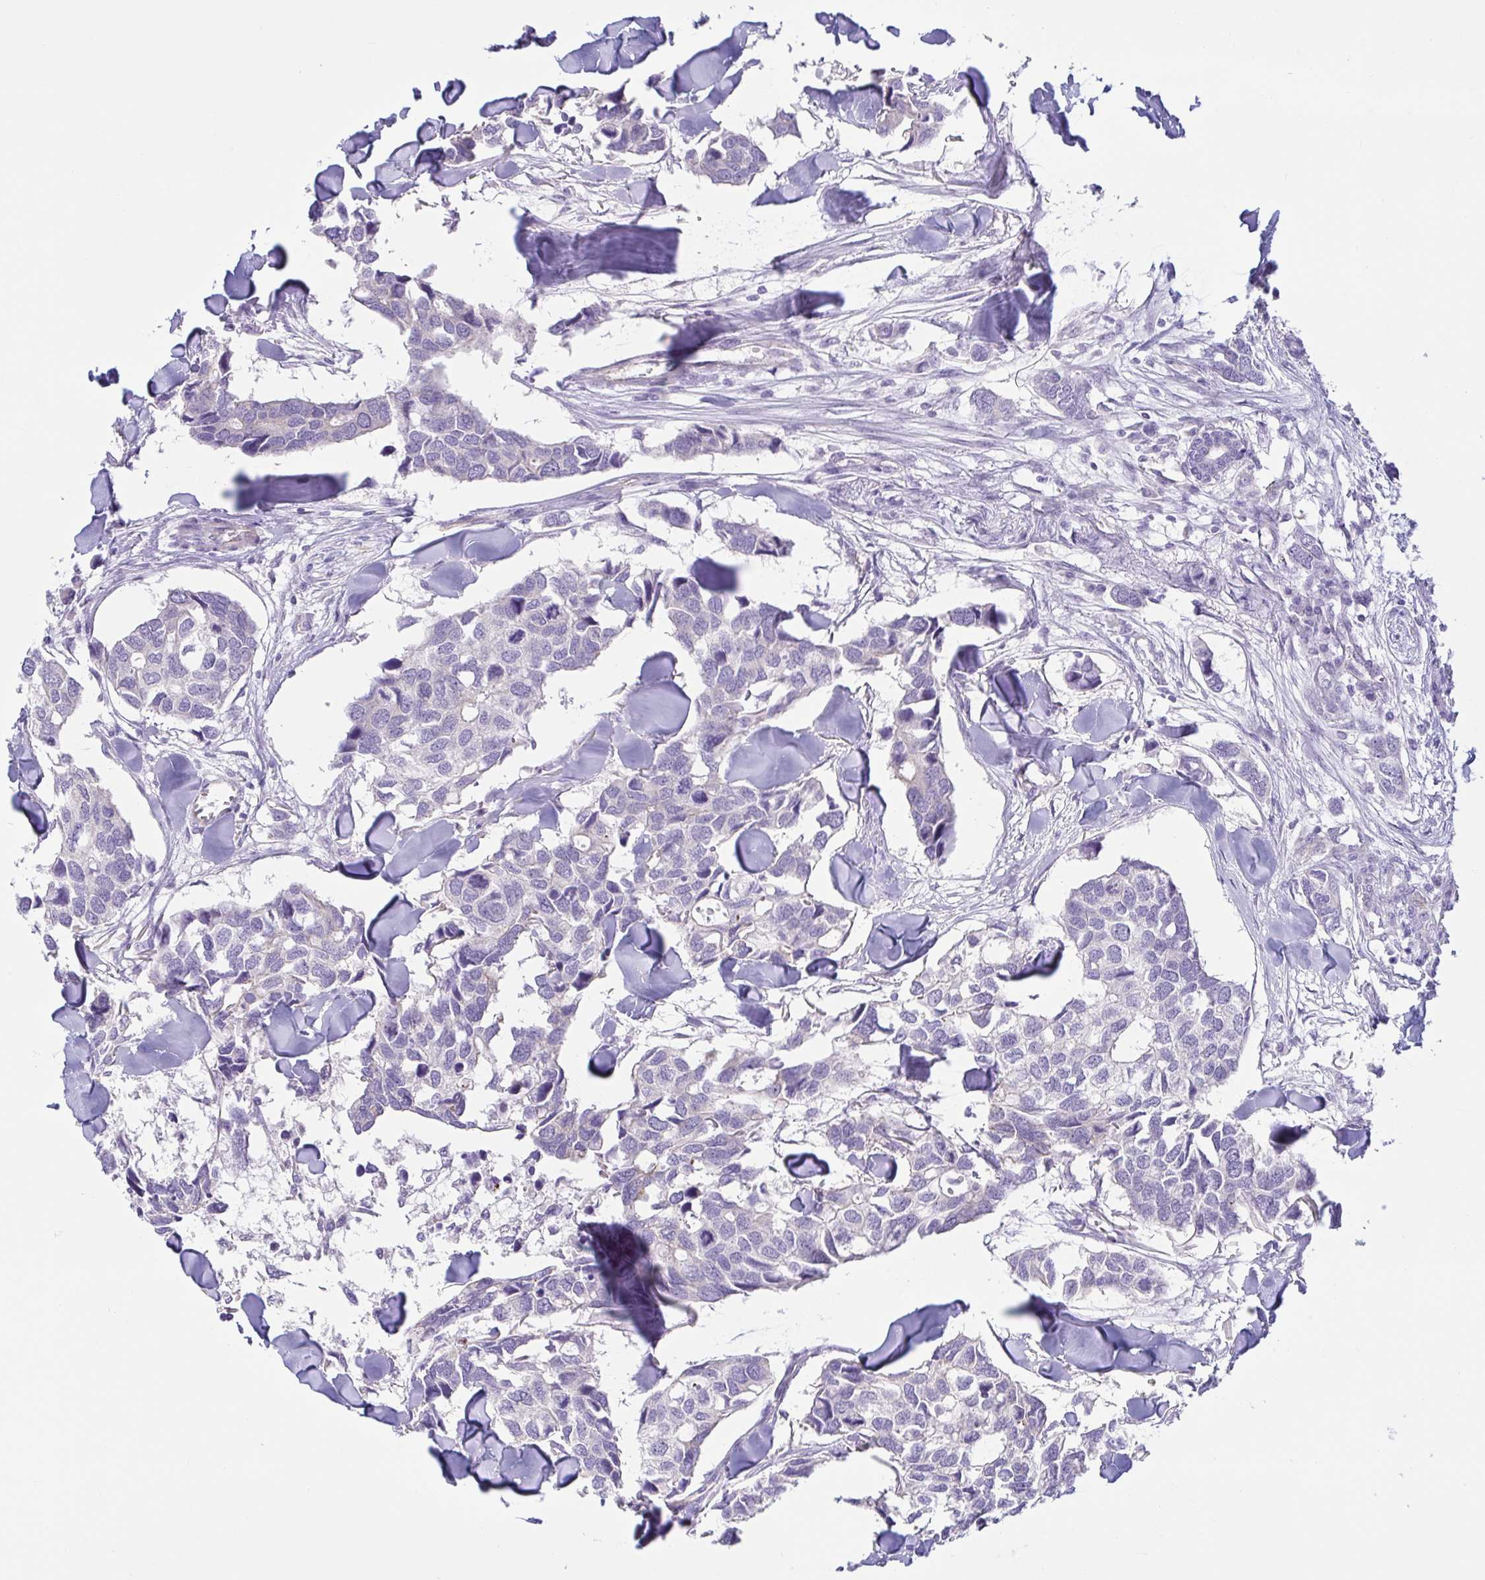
{"staining": {"intensity": "negative", "quantity": "none", "location": "none"}, "tissue": "breast cancer", "cell_type": "Tumor cells", "image_type": "cancer", "snomed": [{"axis": "morphology", "description": "Duct carcinoma"}, {"axis": "topography", "description": "Breast"}], "caption": "Breast cancer stained for a protein using immunohistochemistry (IHC) demonstrates no staining tumor cells.", "gene": "TNNI2", "patient": {"sex": "female", "age": 83}}